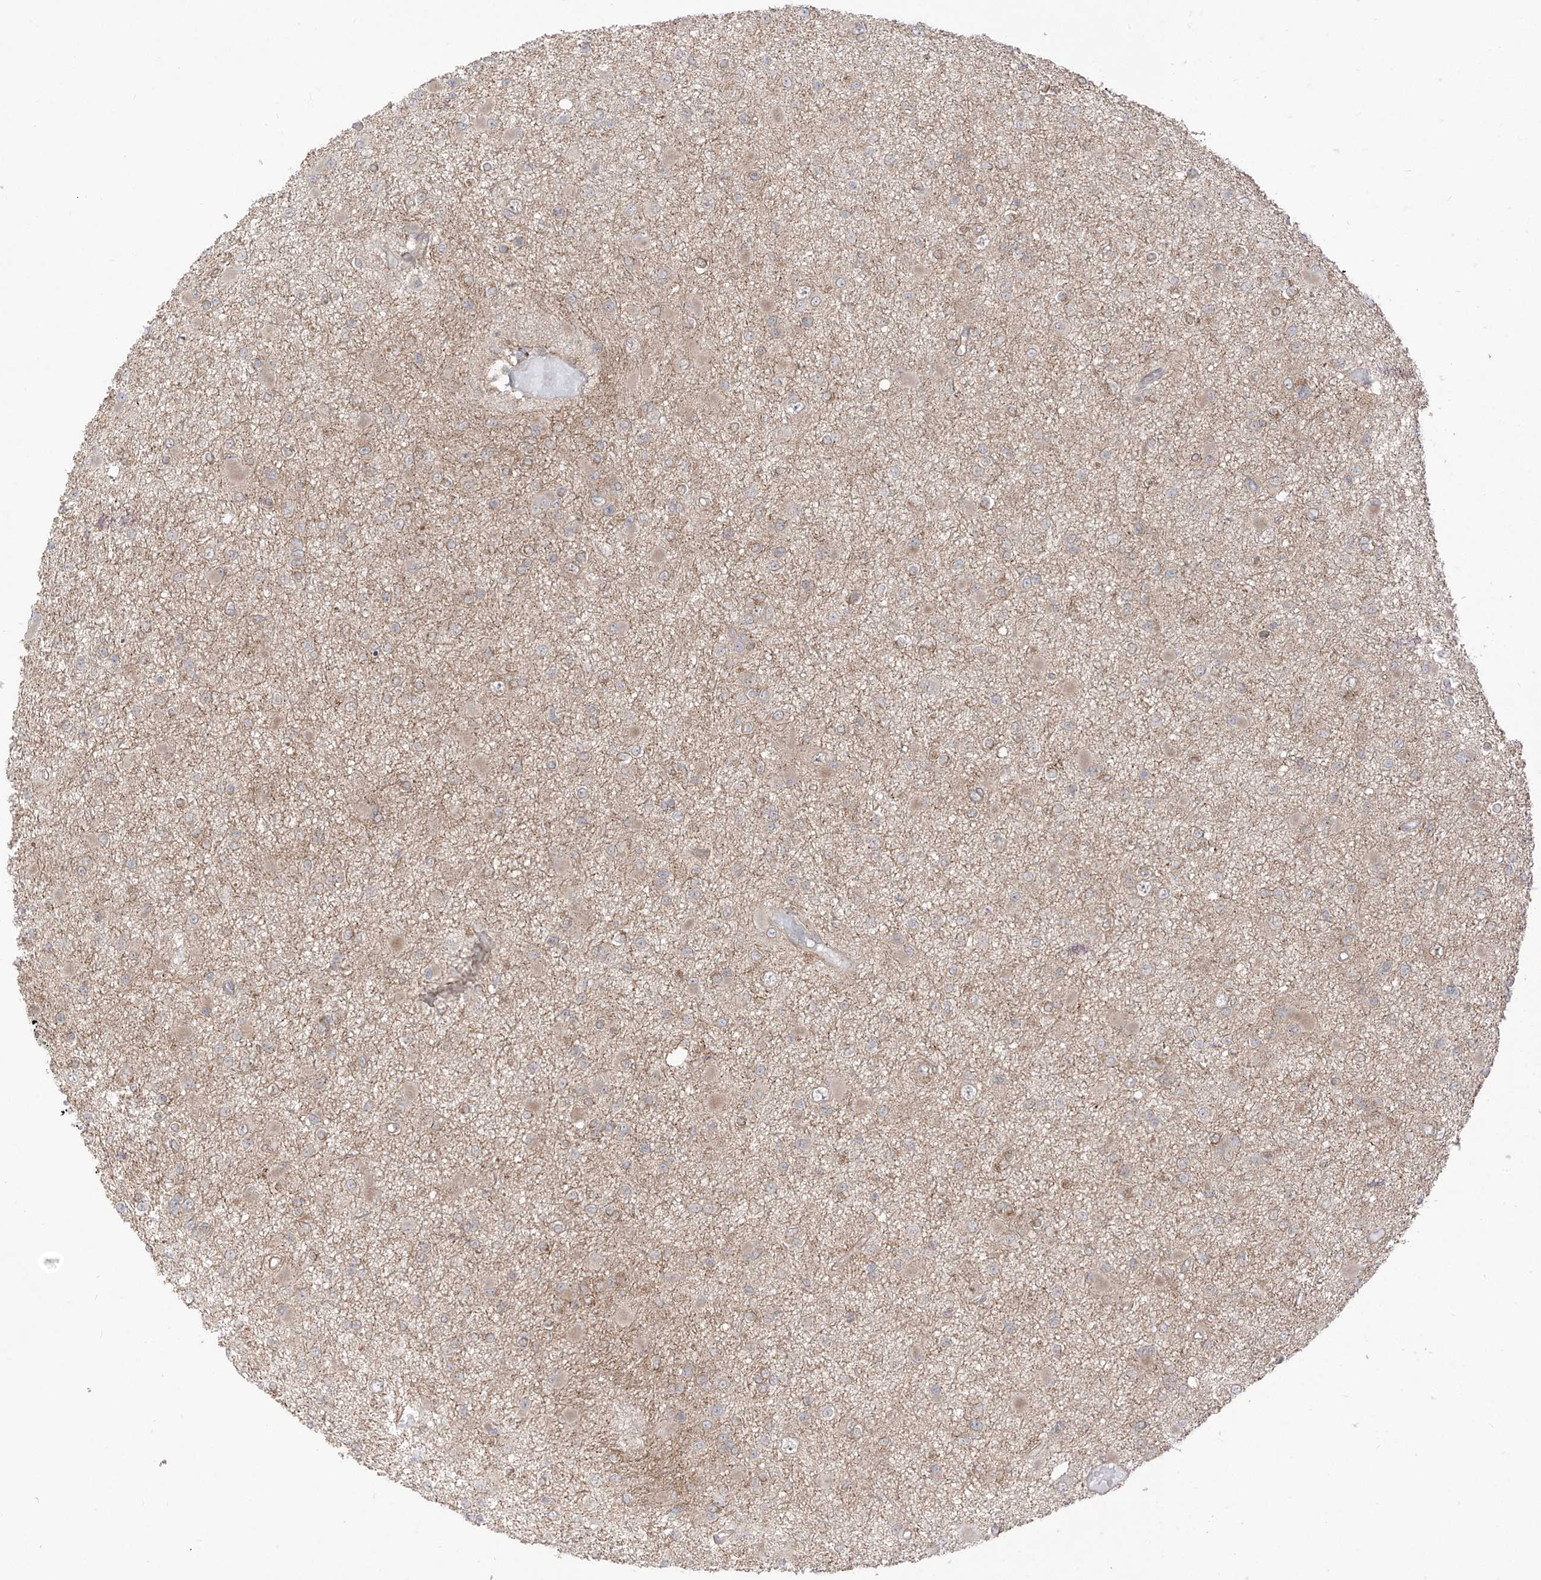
{"staining": {"intensity": "negative", "quantity": "none", "location": "none"}, "tissue": "glioma", "cell_type": "Tumor cells", "image_type": "cancer", "snomed": [{"axis": "morphology", "description": "Glioma, malignant, Low grade"}, {"axis": "topography", "description": "Brain"}], "caption": "The image displays no significant expression in tumor cells of low-grade glioma (malignant).", "gene": "PDE11A", "patient": {"sex": "female", "age": 22}}